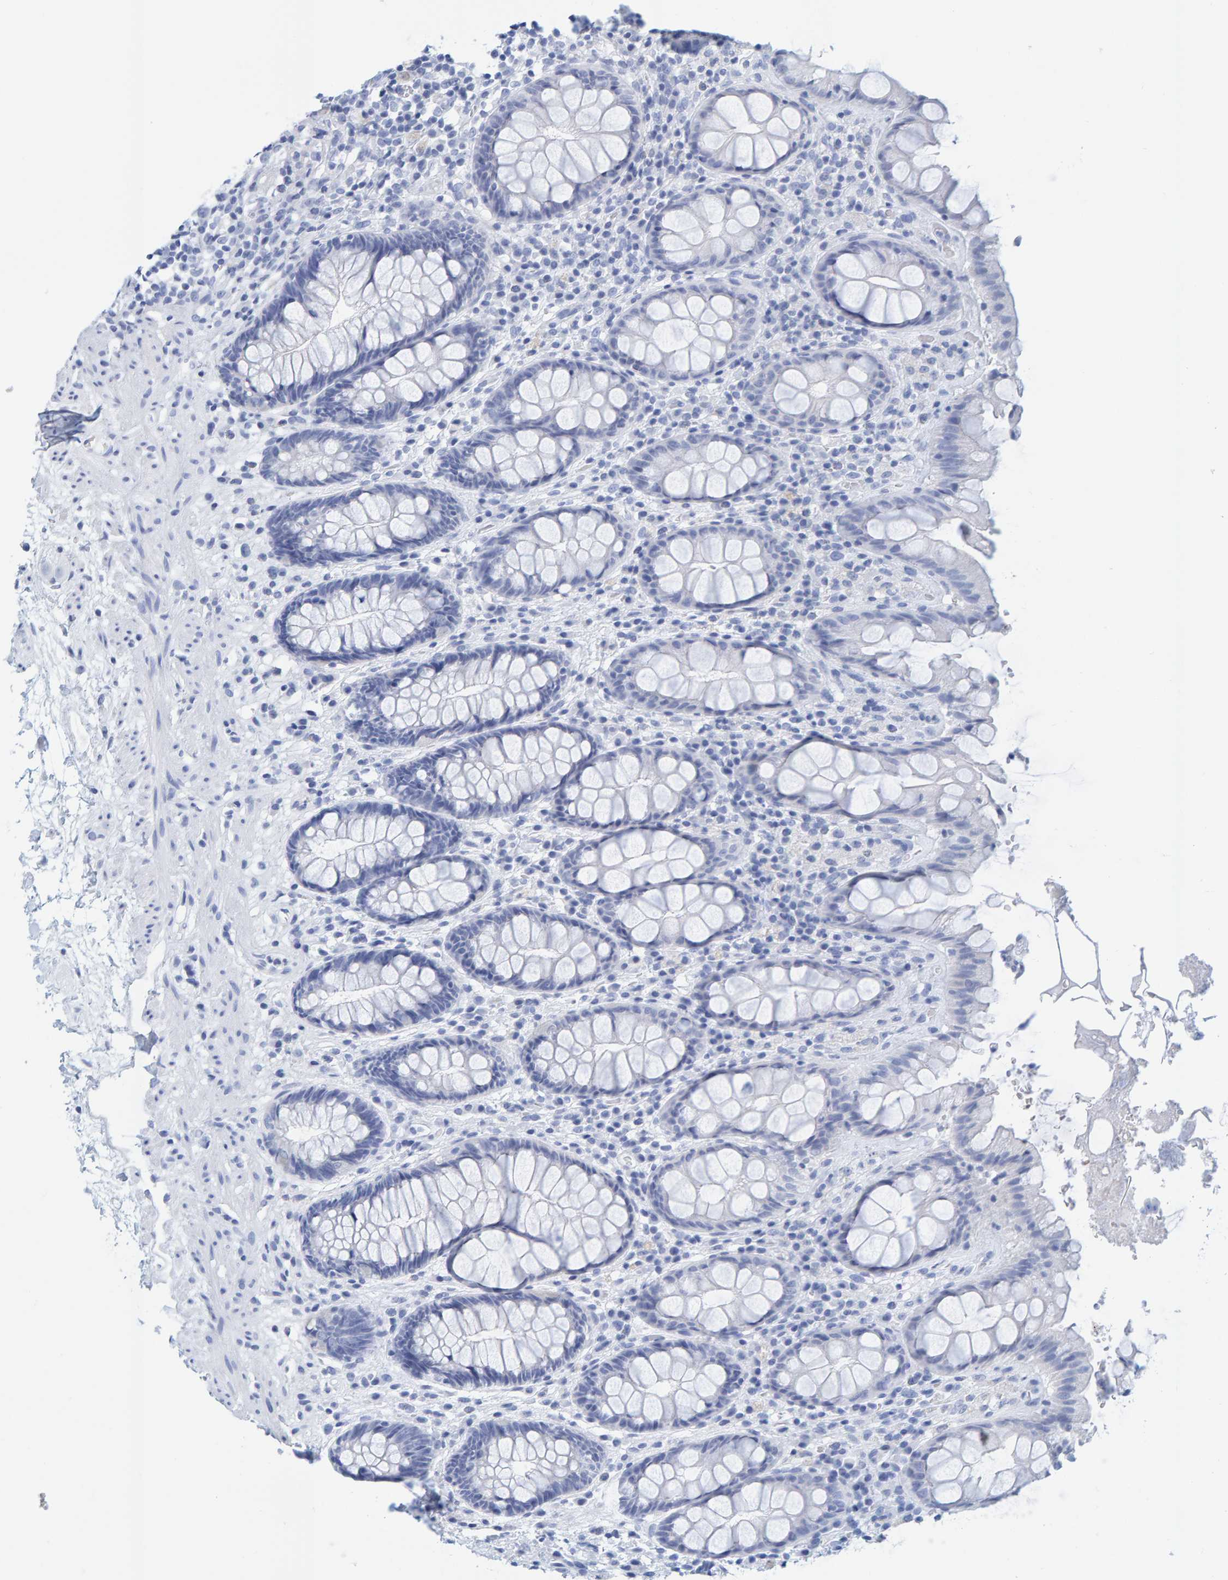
{"staining": {"intensity": "negative", "quantity": "none", "location": "none"}, "tissue": "rectum", "cell_type": "Glandular cells", "image_type": "normal", "snomed": [{"axis": "morphology", "description": "Normal tissue, NOS"}, {"axis": "topography", "description": "Rectum"}], "caption": "An immunohistochemistry (IHC) photomicrograph of benign rectum is shown. There is no staining in glandular cells of rectum. Nuclei are stained in blue.", "gene": "SFTPC", "patient": {"sex": "male", "age": 64}}